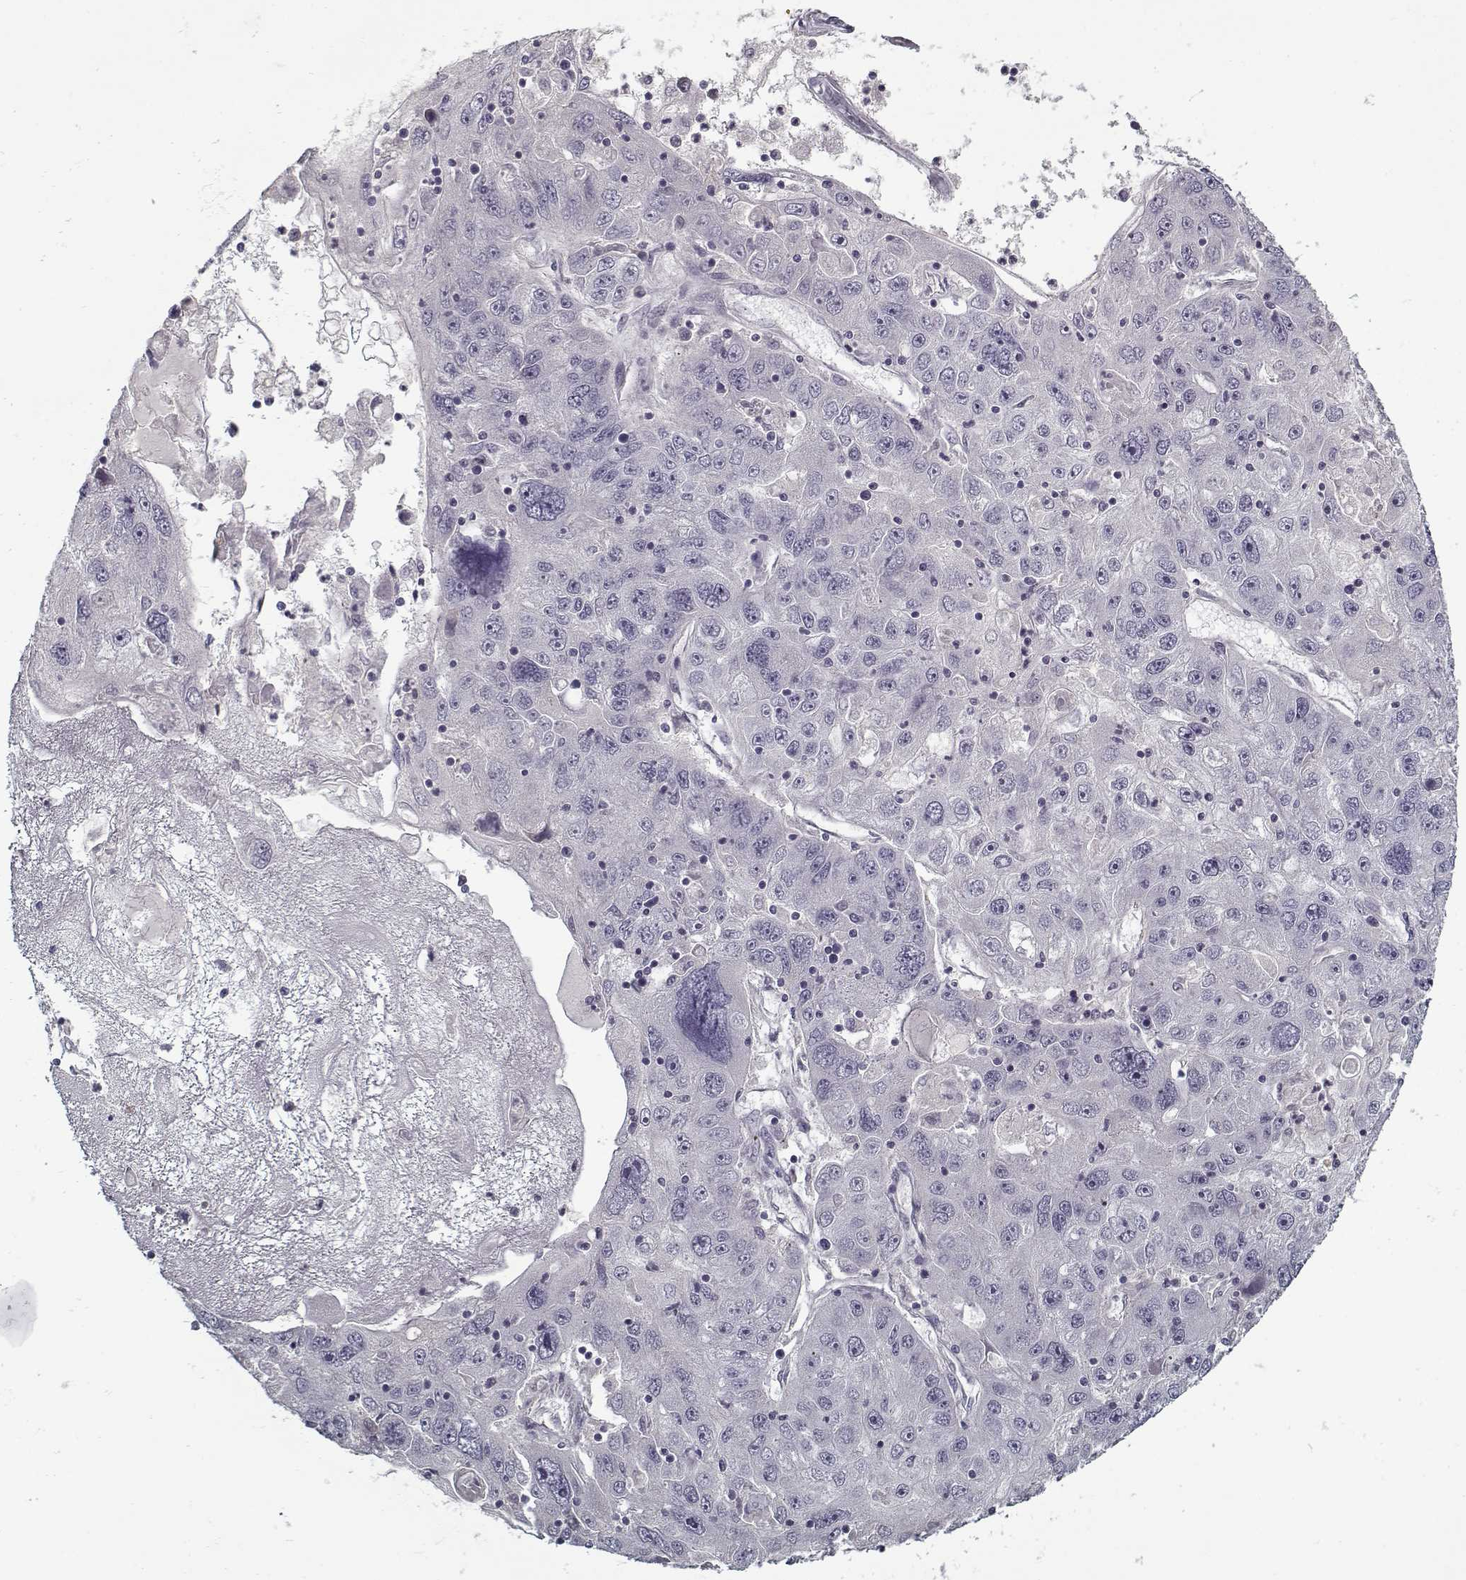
{"staining": {"intensity": "negative", "quantity": "none", "location": "none"}, "tissue": "stomach cancer", "cell_type": "Tumor cells", "image_type": "cancer", "snomed": [{"axis": "morphology", "description": "Adenocarcinoma, NOS"}, {"axis": "topography", "description": "Stomach"}], "caption": "Immunohistochemistry (IHC) image of neoplastic tissue: stomach cancer stained with DAB exhibits no significant protein positivity in tumor cells.", "gene": "UNC13D", "patient": {"sex": "male", "age": 56}}